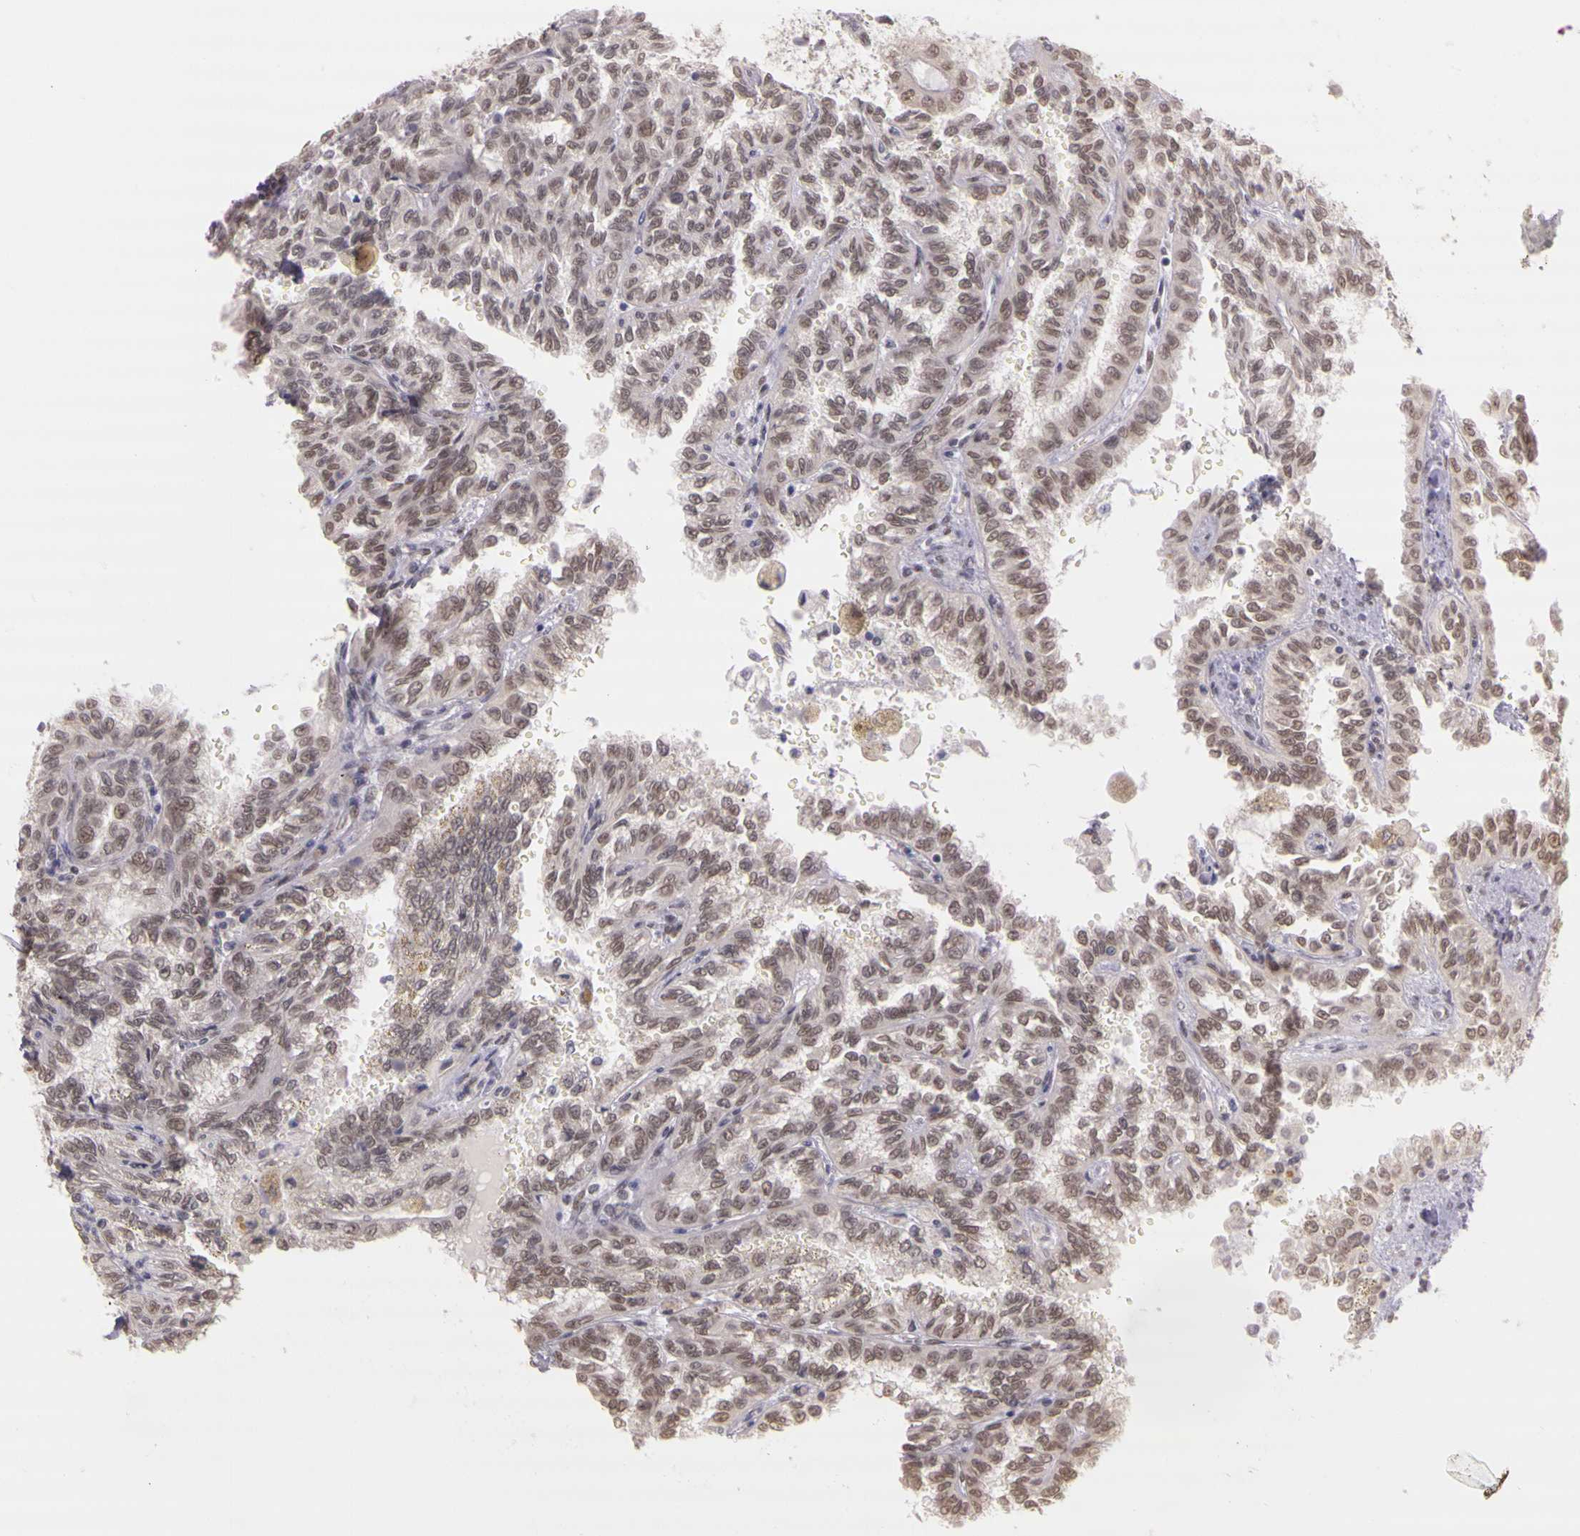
{"staining": {"intensity": "weak", "quantity": ">75%", "location": "nuclear"}, "tissue": "renal cancer", "cell_type": "Tumor cells", "image_type": "cancer", "snomed": [{"axis": "morphology", "description": "Inflammation, NOS"}, {"axis": "morphology", "description": "Adenocarcinoma, NOS"}, {"axis": "topography", "description": "Kidney"}], "caption": "Protein analysis of renal adenocarcinoma tissue reveals weak nuclear positivity in approximately >75% of tumor cells.", "gene": "WDR13", "patient": {"sex": "male", "age": 68}}